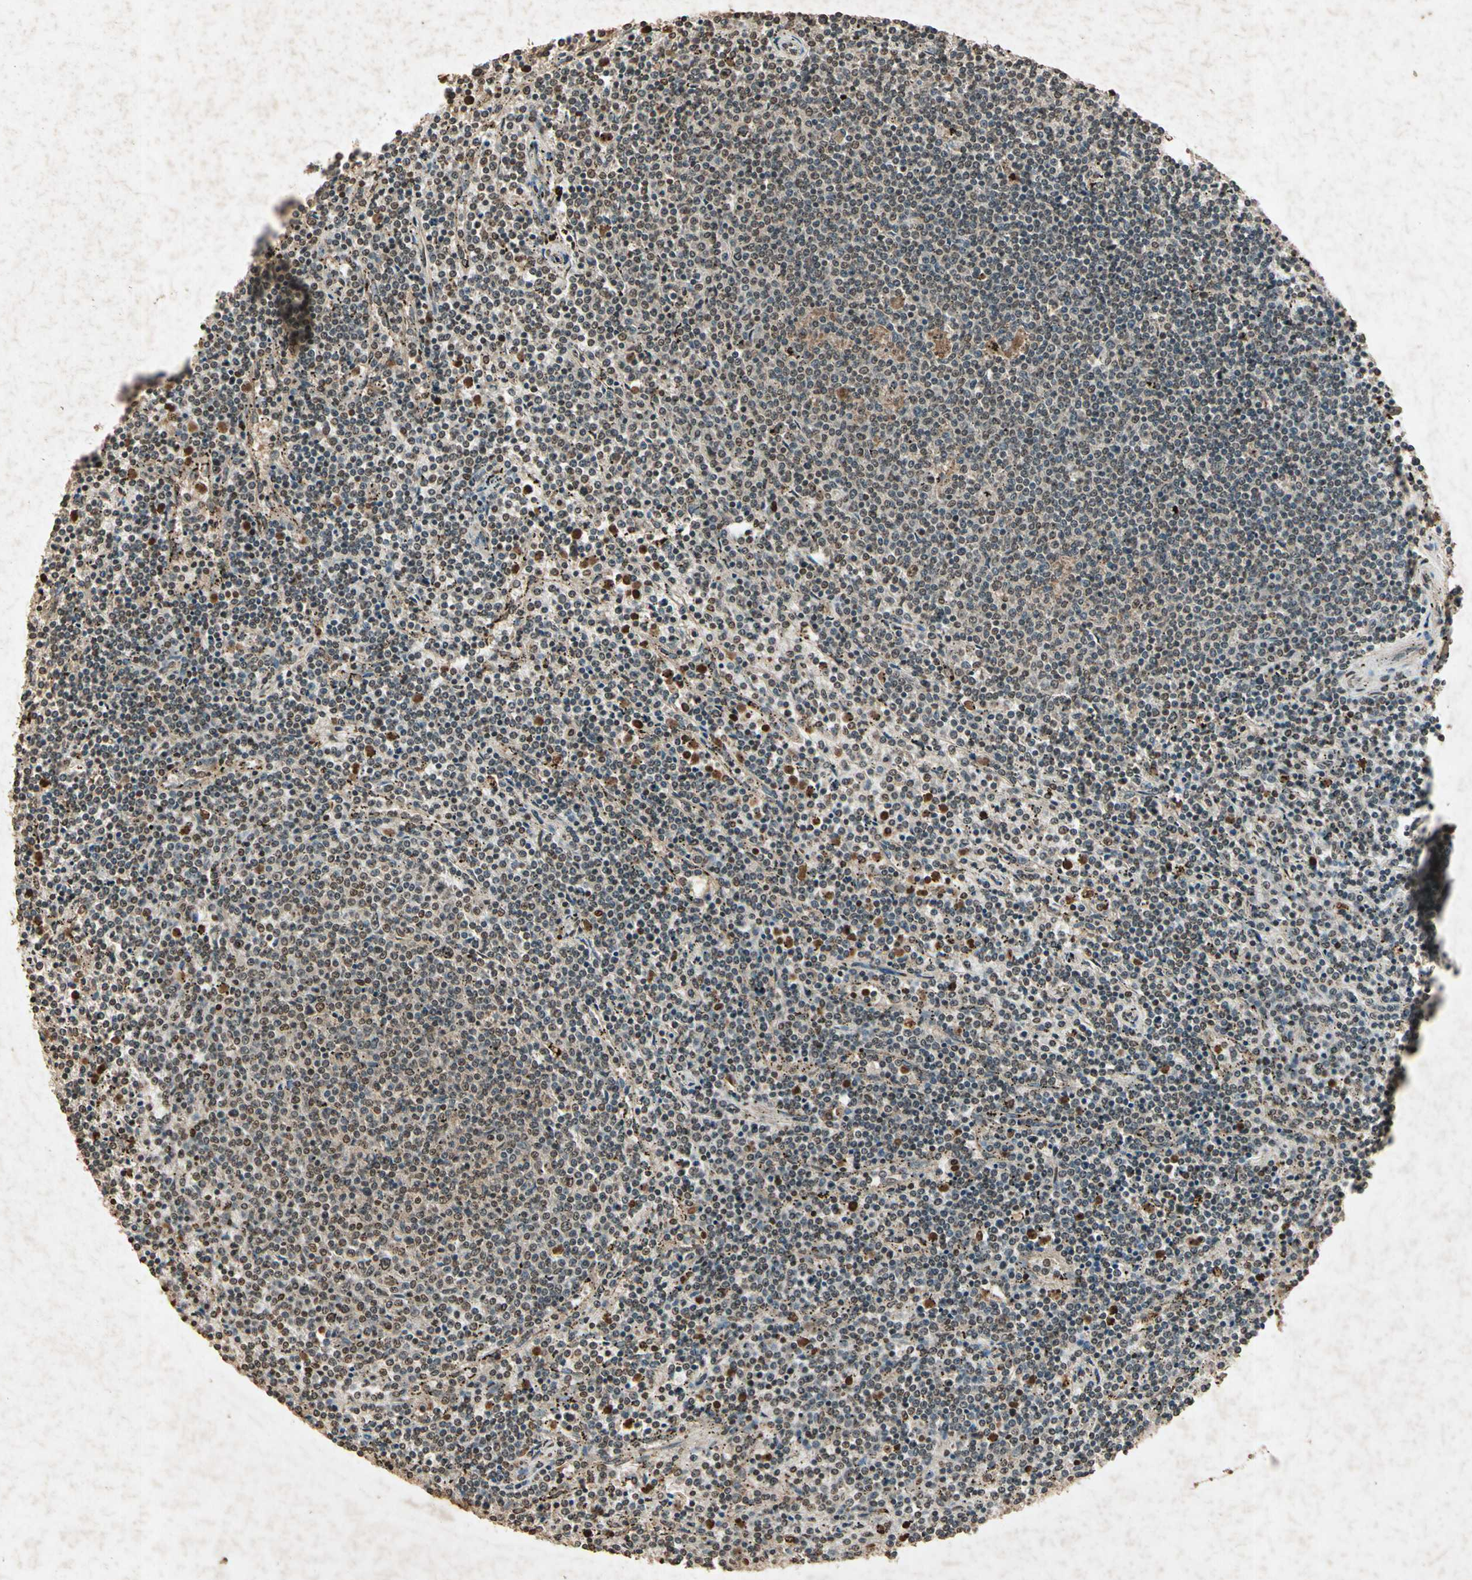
{"staining": {"intensity": "weak", "quantity": "25%-75%", "location": "cytoplasmic/membranous"}, "tissue": "lymphoma", "cell_type": "Tumor cells", "image_type": "cancer", "snomed": [{"axis": "morphology", "description": "Malignant lymphoma, non-Hodgkin's type, Low grade"}, {"axis": "topography", "description": "Spleen"}], "caption": "IHC staining of lymphoma, which displays low levels of weak cytoplasmic/membranous expression in approximately 25%-75% of tumor cells indicating weak cytoplasmic/membranous protein expression. The staining was performed using DAB (3,3'-diaminobenzidine) (brown) for protein detection and nuclei were counterstained in hematoxylin (blue).", "gene": "GC", "patient": {"sex": "female", "age": 50}}